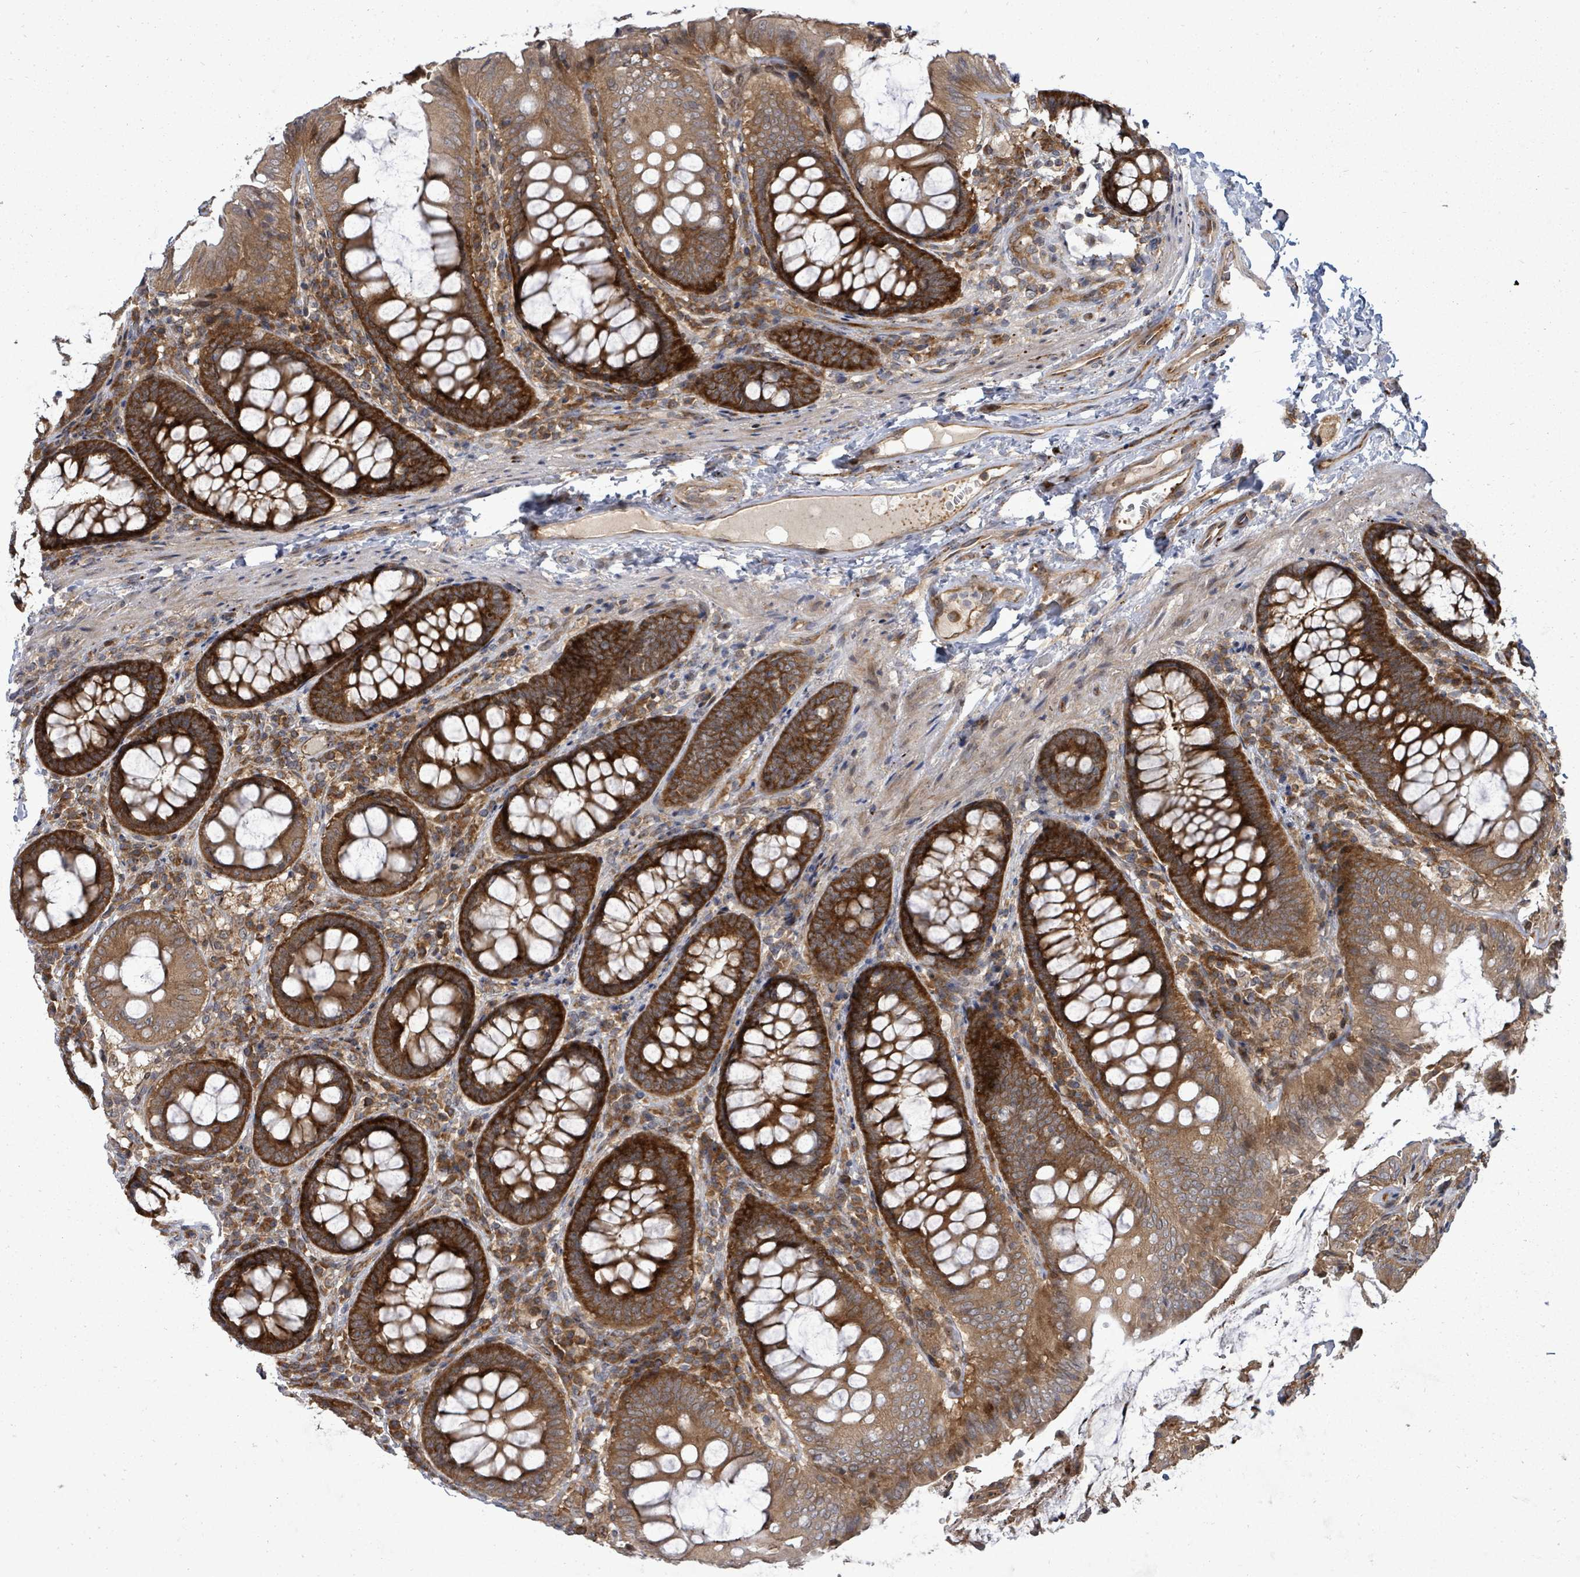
{"staining": {"intensity": "moderate", "quantity": ">75%", "location": "cytoplasmic/membranous"}, "tissue": "colon", "cell_type": "Endothelial cells", "image_type": "normal", "snomed": [{"axis": "morphology", "description": "Normal tissue, NOS"}, {"axis": "topography", "description": "Colon"}], "caption": "The photomicrograph exhibits immunohistochemical staining of normal colon. There is moderate cytoplasmic/membranous positivity is present in about >75% of endothelial cells.", "gene": "EIF3CL", "patient": {"sex": "male", "age": 84}}